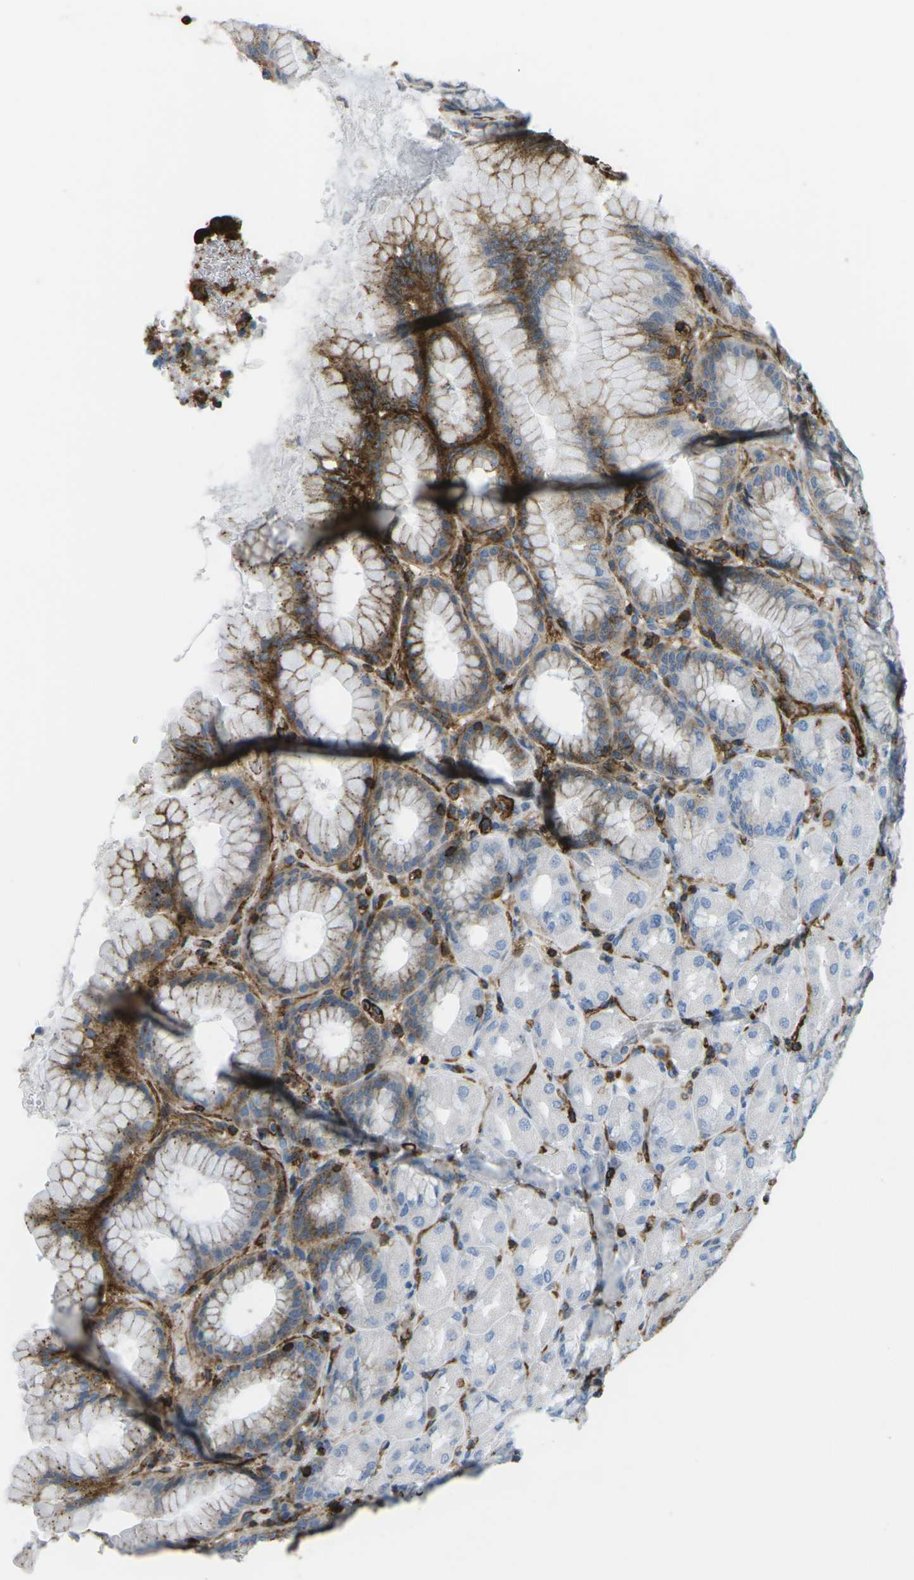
{"staining": {"intensity": "strong", "quantity": "25%-75%", "location": "cytoplasmic/membranous"}, "tissue": "stomach", "cell_type": "Glandular cells", "image_type": "normal", "snomed": [{"axis": "morphology", "description": "Normal tissue, NOS"}, {"axis": "topography", "description": "Stomach, upper"}], "caption": "High-power microscopy captured an immunohistochemistry micrograph of benign stomach, revealing strong cytoplasmic/membranous expression in about 25%-75% of glandular cells. The staining was performed using DAB (3,3'-diaminobenzidine), with brown indicating positive protein expression. Nuclei are stained blue with hematoxylin.", "gene": "HLA", "patient": {"sex": "female", "age": 56}}